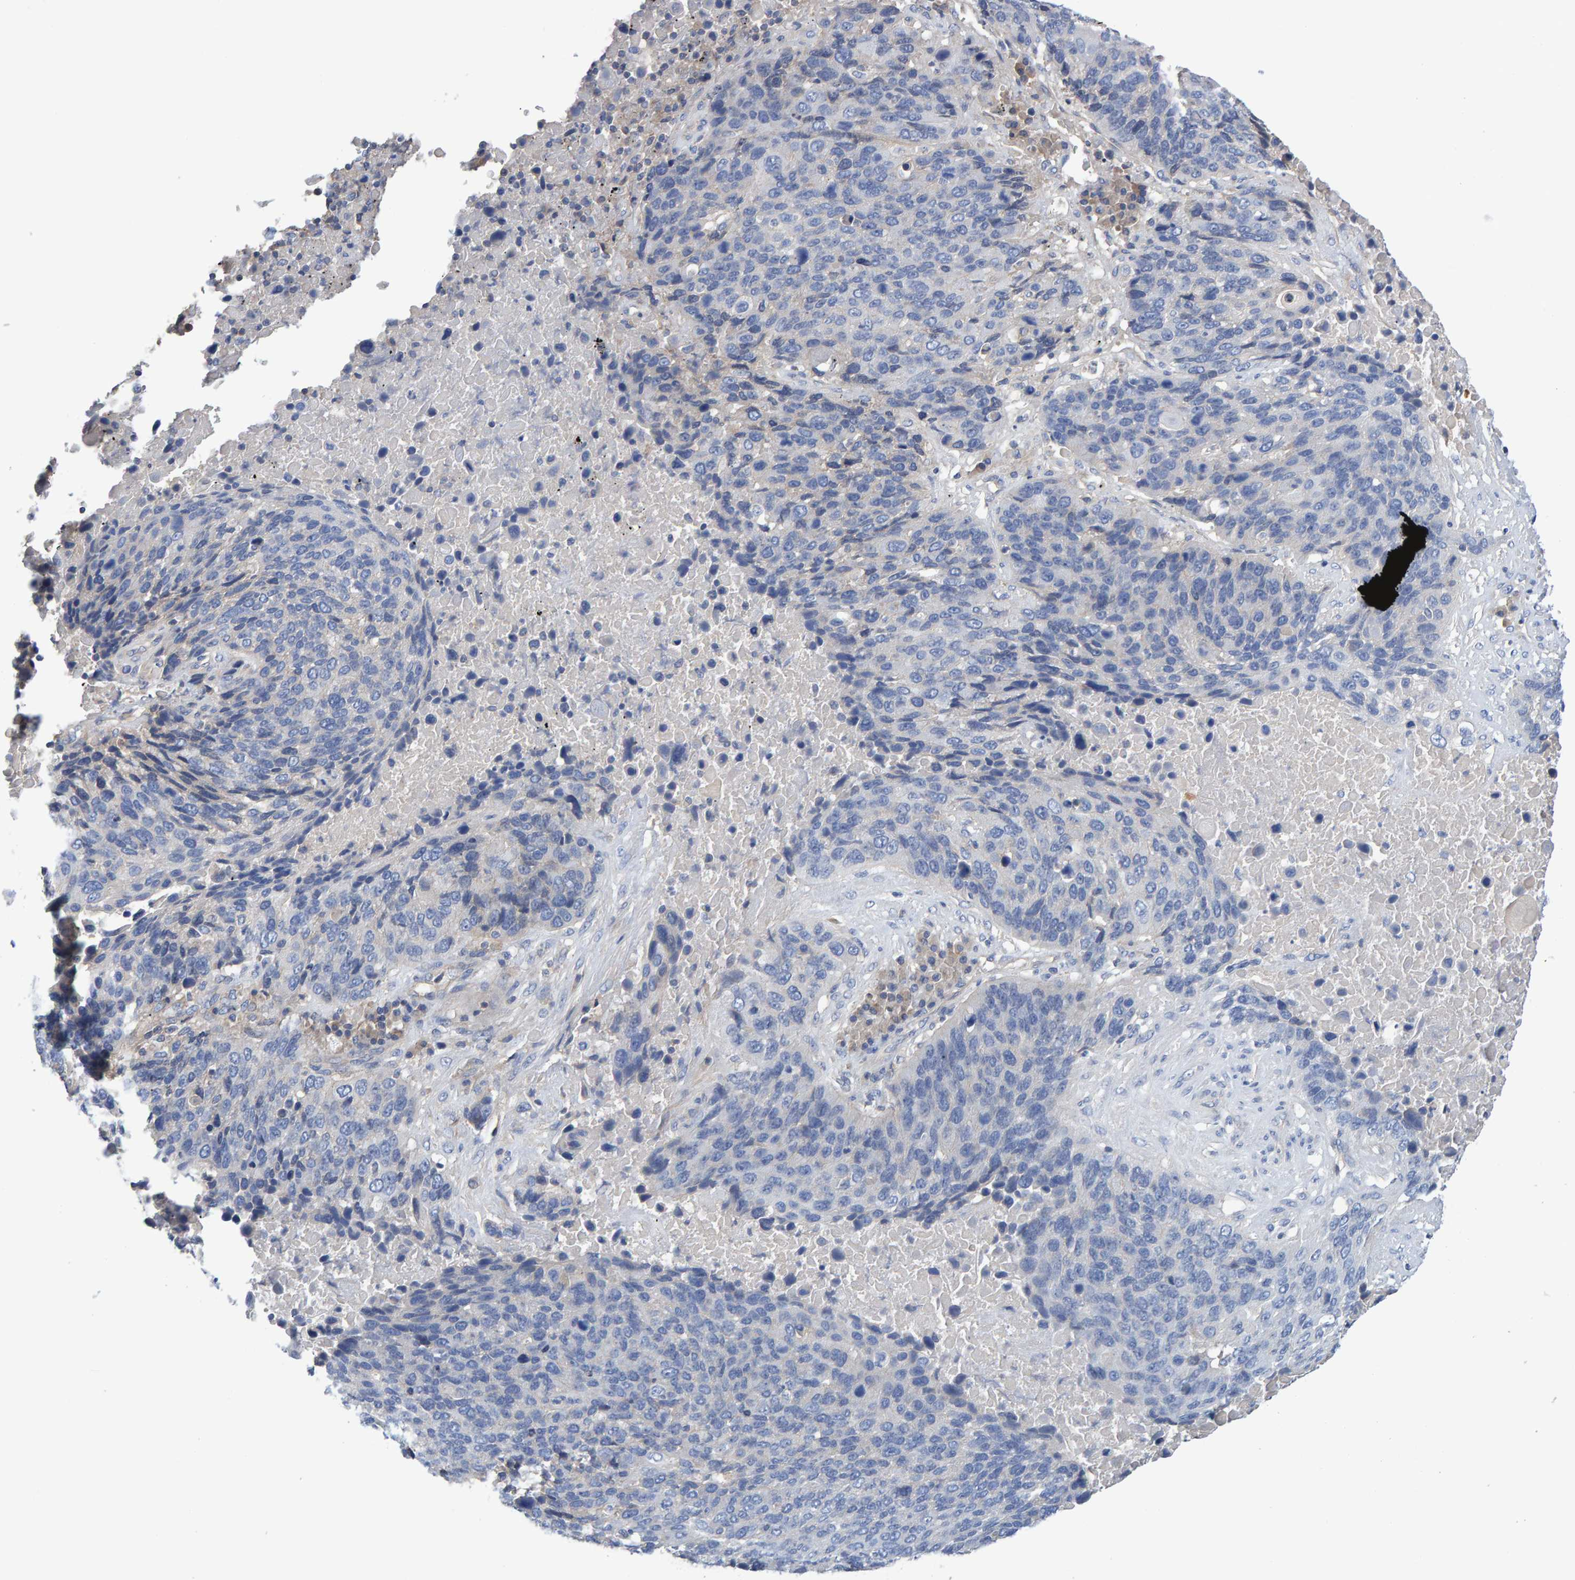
{"staining": {"intensity": "negative", "quantity": "none", "location": "none"}, "tissue": "lung cancer", "cell_type": "Tumor cells", "image_type": "cancer", "snomed": [{"axis": "morphology", "description": "Squamous cell carcinoma, NOS"}, {"axis": "topography", "description": "Lung"}], "caption": "An image of squamous cell carcinoma (lung) stained for a protein displays no brown staining in tumor cells. (DAB (3,3'-diaminobenzidine) immunohistochemistry (IHC) with hematoxylin counter stain).", "gene": "EFR3A", "patient": {"sex": "male", "age": 66}}